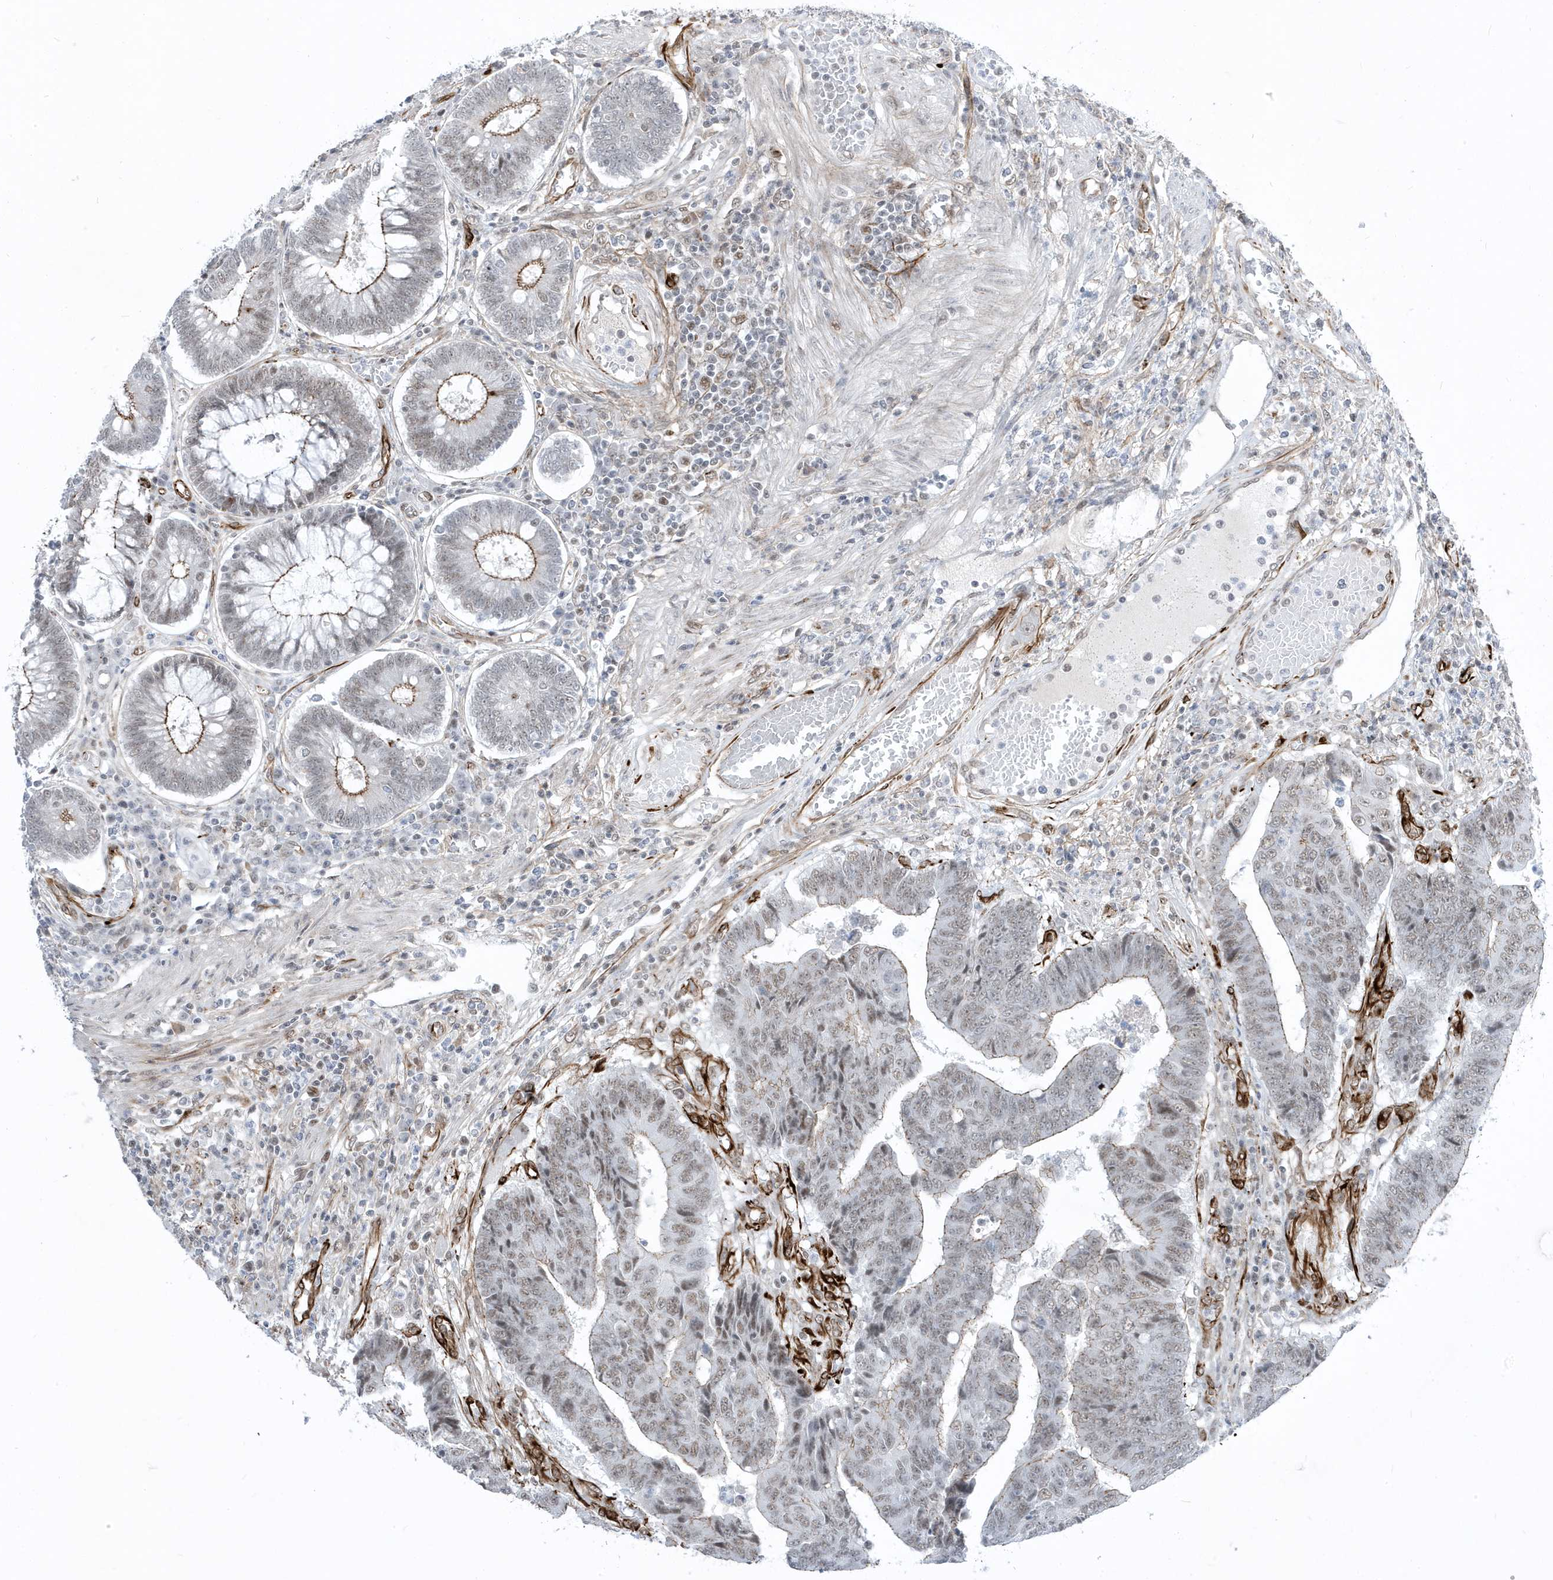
{"staining": {"intensity": "moderate", "quantity": ">75%", "location": "cytoplasmic/membranous,nuclear"}, "tissue": "colorectal cancer", "cell_type": "Tumor cells", "image_type": "cancer", "snomed": [{"axis": "morphology", "description": "Adenocarcinoma, NOS"}, {"axis": "topography", "description": "Rectum"}], "caption": "Colorectal cancer (adenocarcinoma) stained for a protein (brown) exhibits moderate cytoplasmic/membranous and nuclear positive expression in about >75% of tumor cells.", "gene": "ADAMTSL3", "patient": {"sex": "male", "age": 84}}